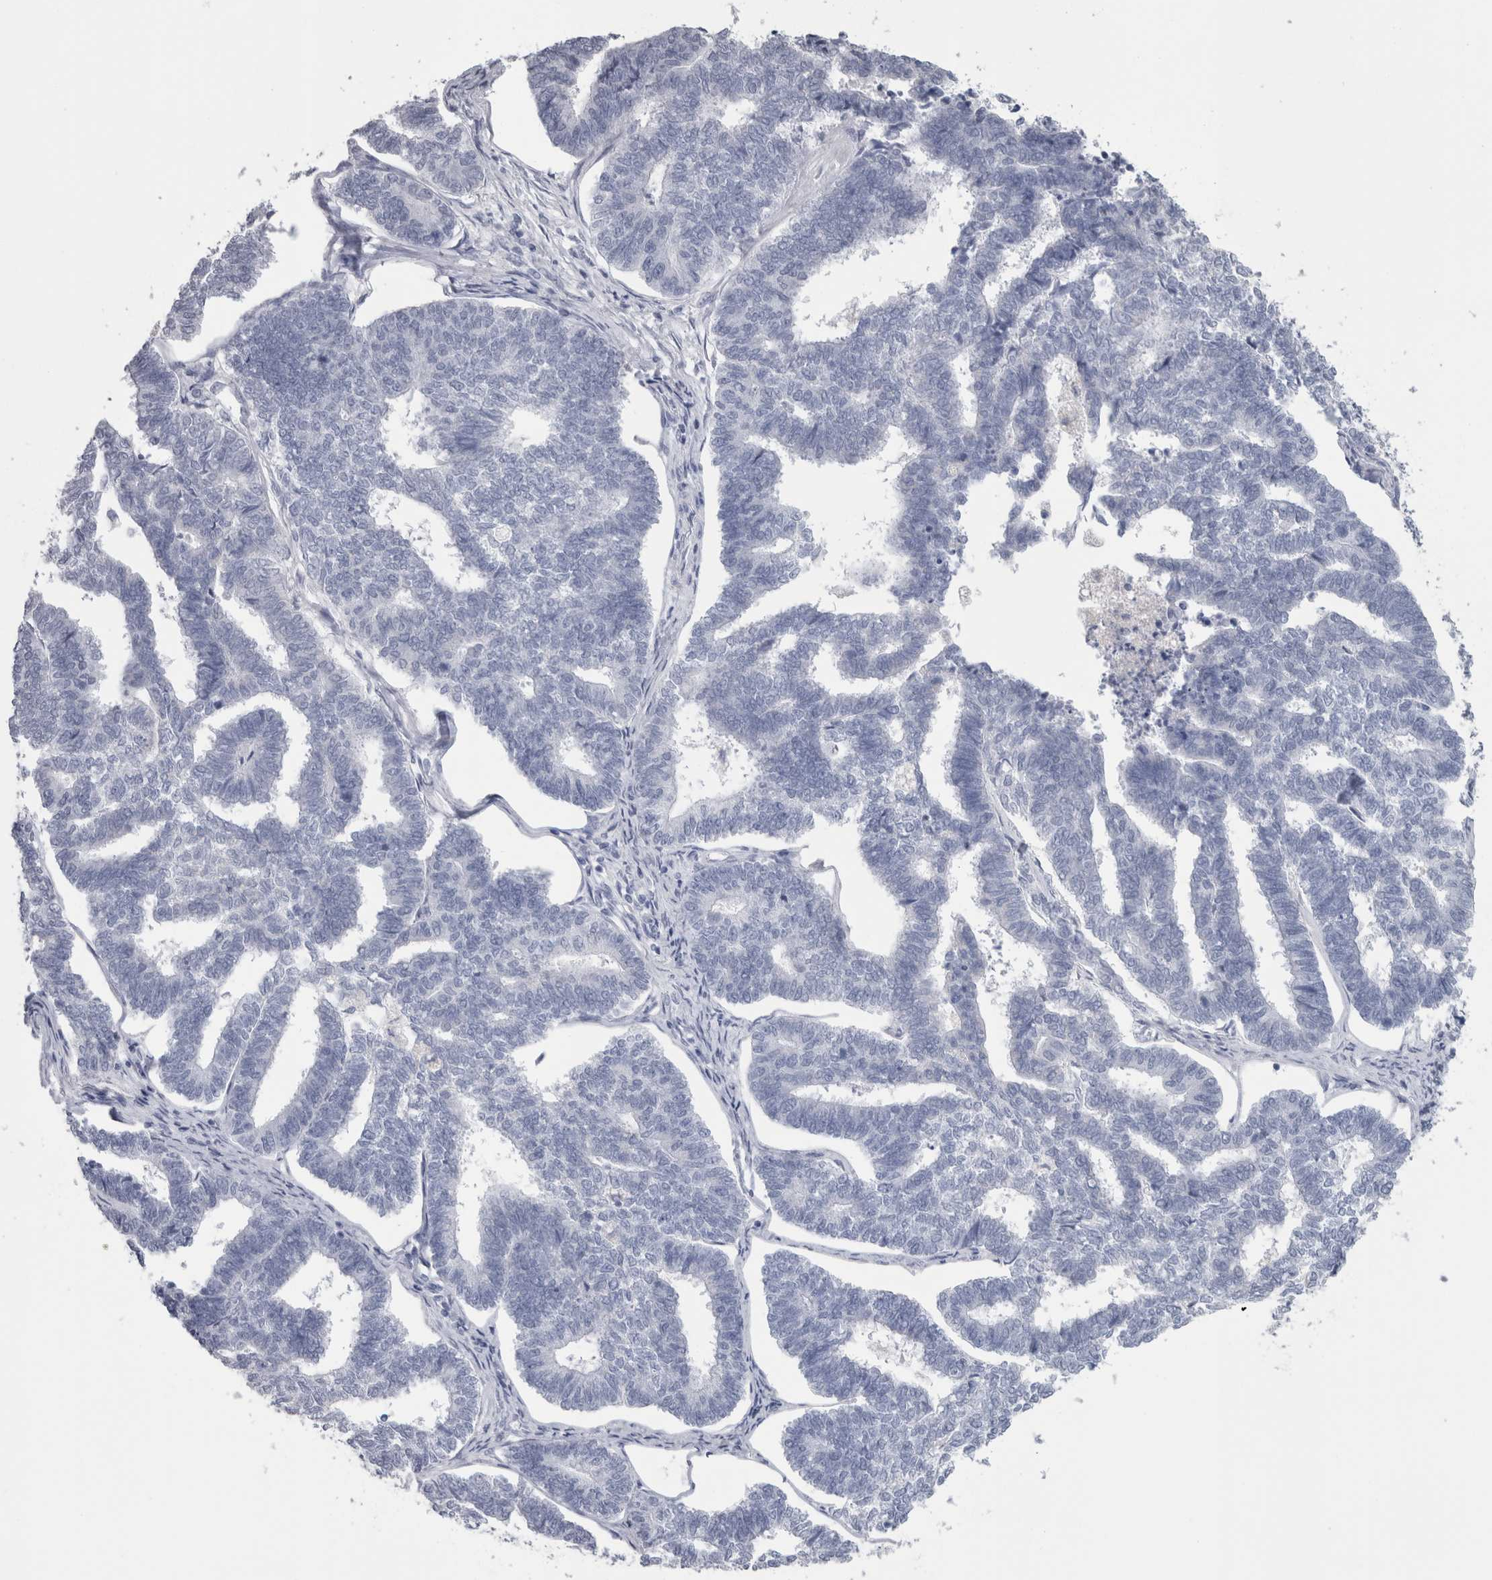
{"staining": {"intensity": "negative", "quantity": "none", "location": "none"}, "tissue": "endometrial cancer", "cell_type": "Tumor cells", "image_type": "cancer", "snomed": [{"axis": "morphology", "description": "Adenocarcinoma, NOS"}, {"axis": "topography", "description": "Endometrium"}], "caption": "Immunohistochemical staining of endometrial cancer (adenocarcinoma) demonstrates no significant expression in tumor cells.", "gene": "PTH", "patient": {"sex": "female", "age": 70}}